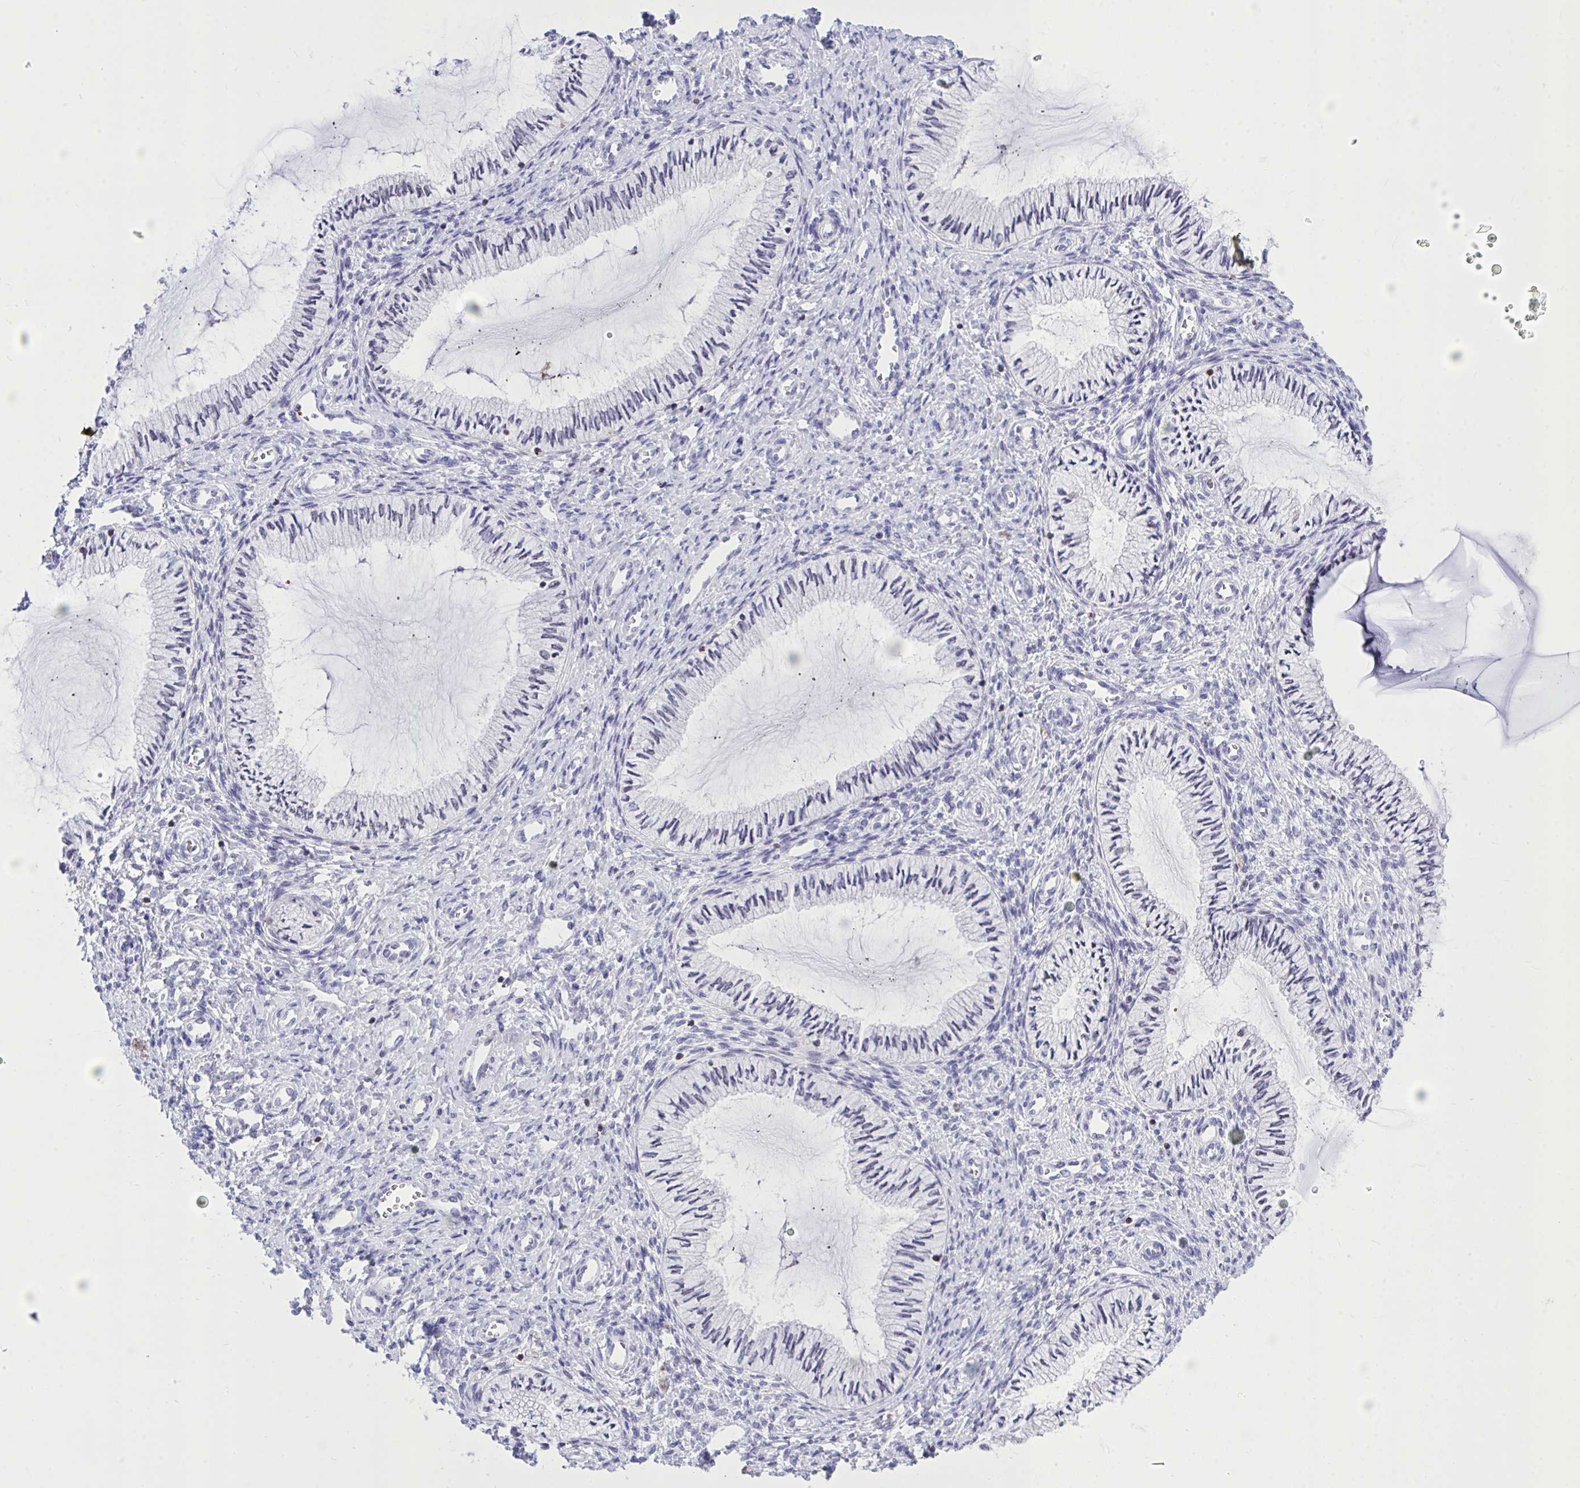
{"staining": {"intensity": "negative", "quantity": "none", "location": "none"}, "tissue": "cervix", "cell_type": "Glandular cells", "image_type": "normal", "snomed": [{"axis": "morphology", "description": "Normal tissue, NOS"}, {"axis": "topography", "description": "Cervix"}], "caption": "Protein analysis of benign cervix exhibits no significant staining in glandular cells.", "gene": "CXCL8", "patient": {"sex": "female", "age": 24}}